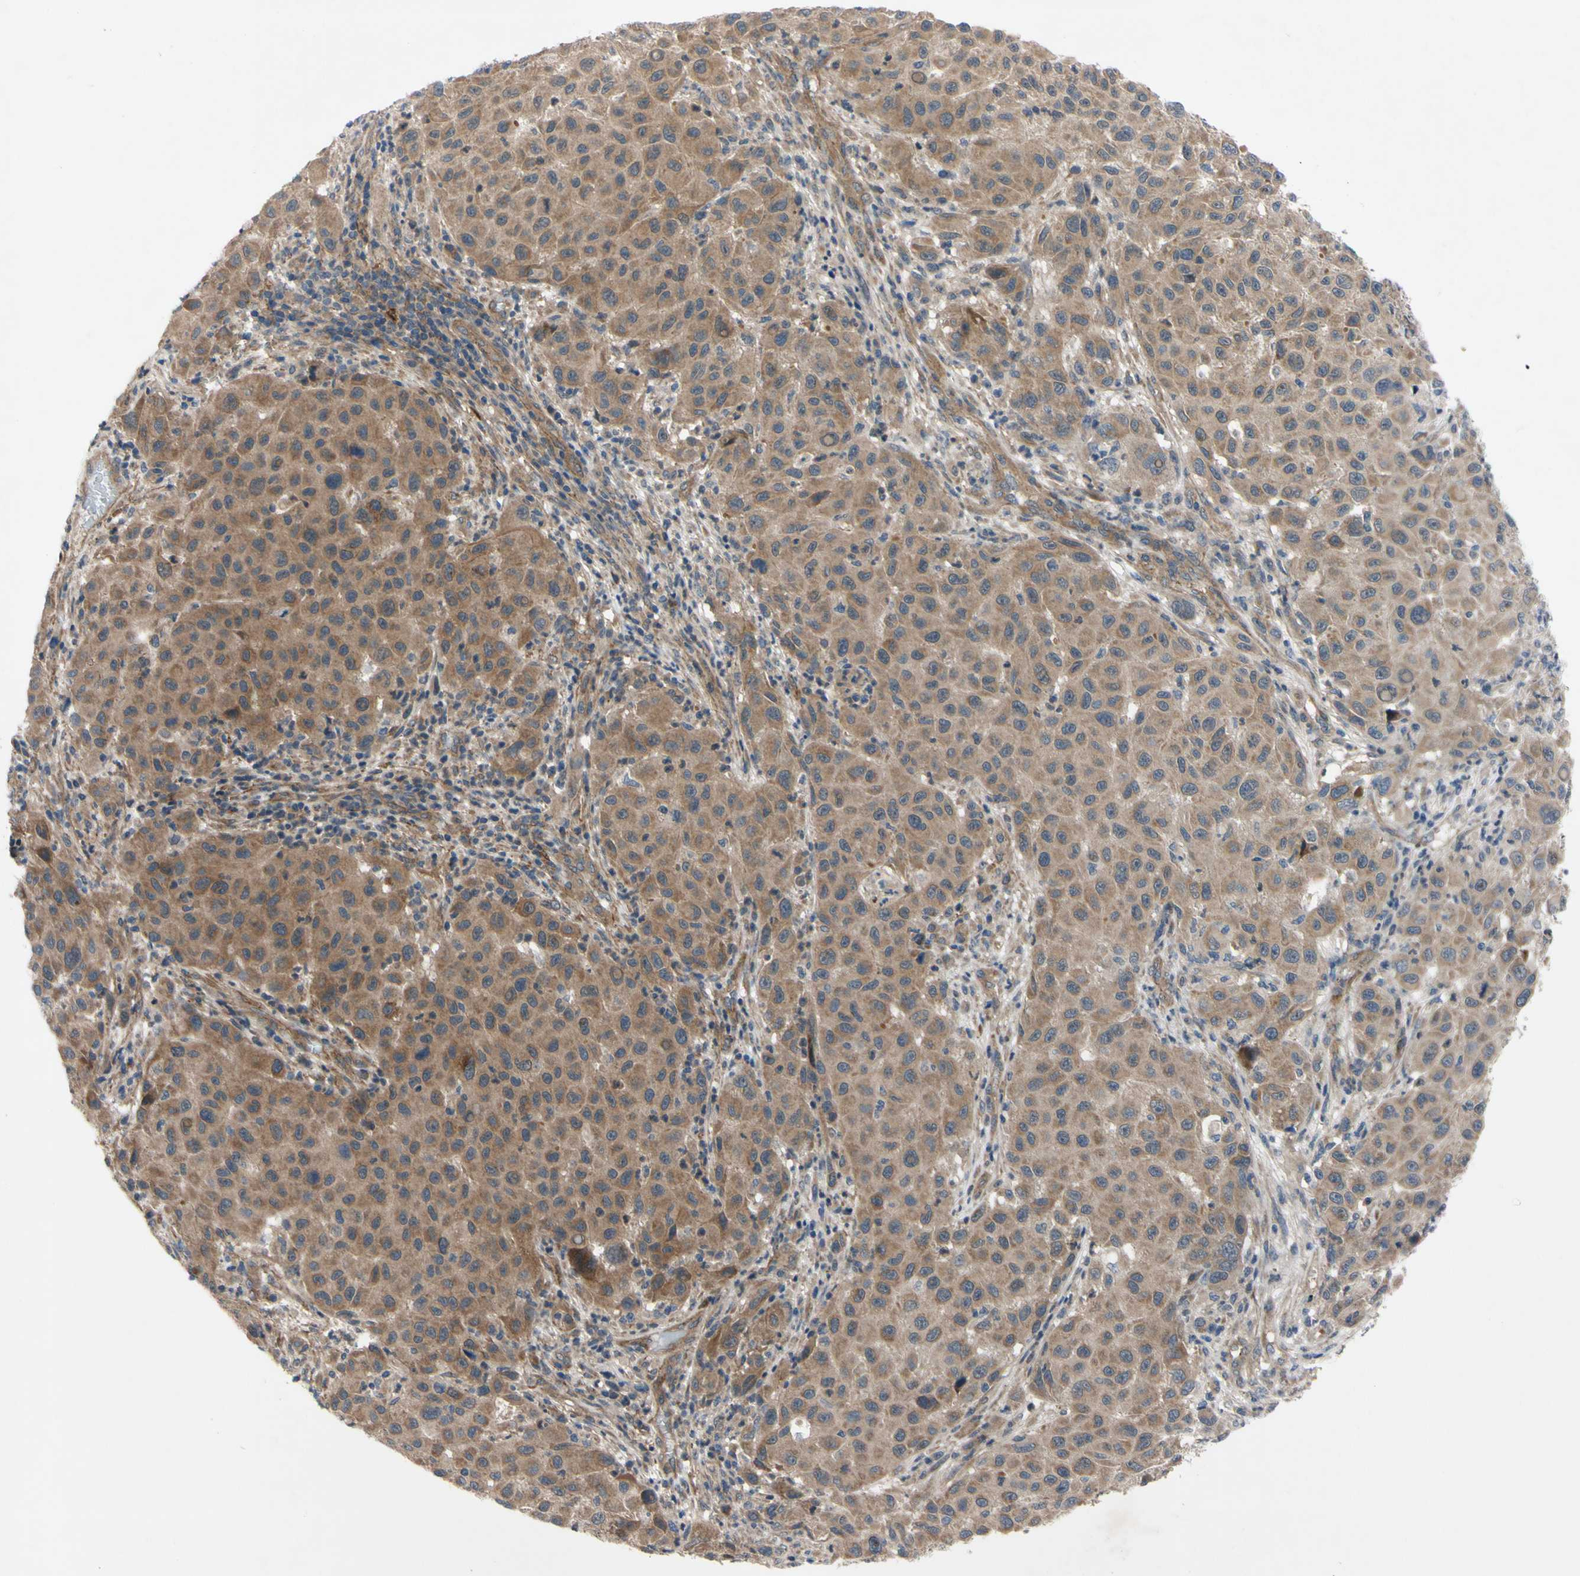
{"staining": {"intensity": "moderate", "quantity": ">75%", "location": "cytoplasmic/membranous"}, "tissue": "melanoma", "cell_type": "Tumor cells", "image_type": "cancer", "snomed": [{"axis": "morphology", "description": "Malignant melanoma, Metastatic site"}, {"axis": "topography", "description": "Lymph node"}], "caption": "Melanoma tissue shows moderate cytoplasmic/membranous expression in approximately >75% of tumor cells The staining is performed using DAB brown chromogen to label protein expression. The nuclei are counter-stained blue using hematoxylin.", "gene": "SVIL", "patient": {"sex": "male", "age": 61}}